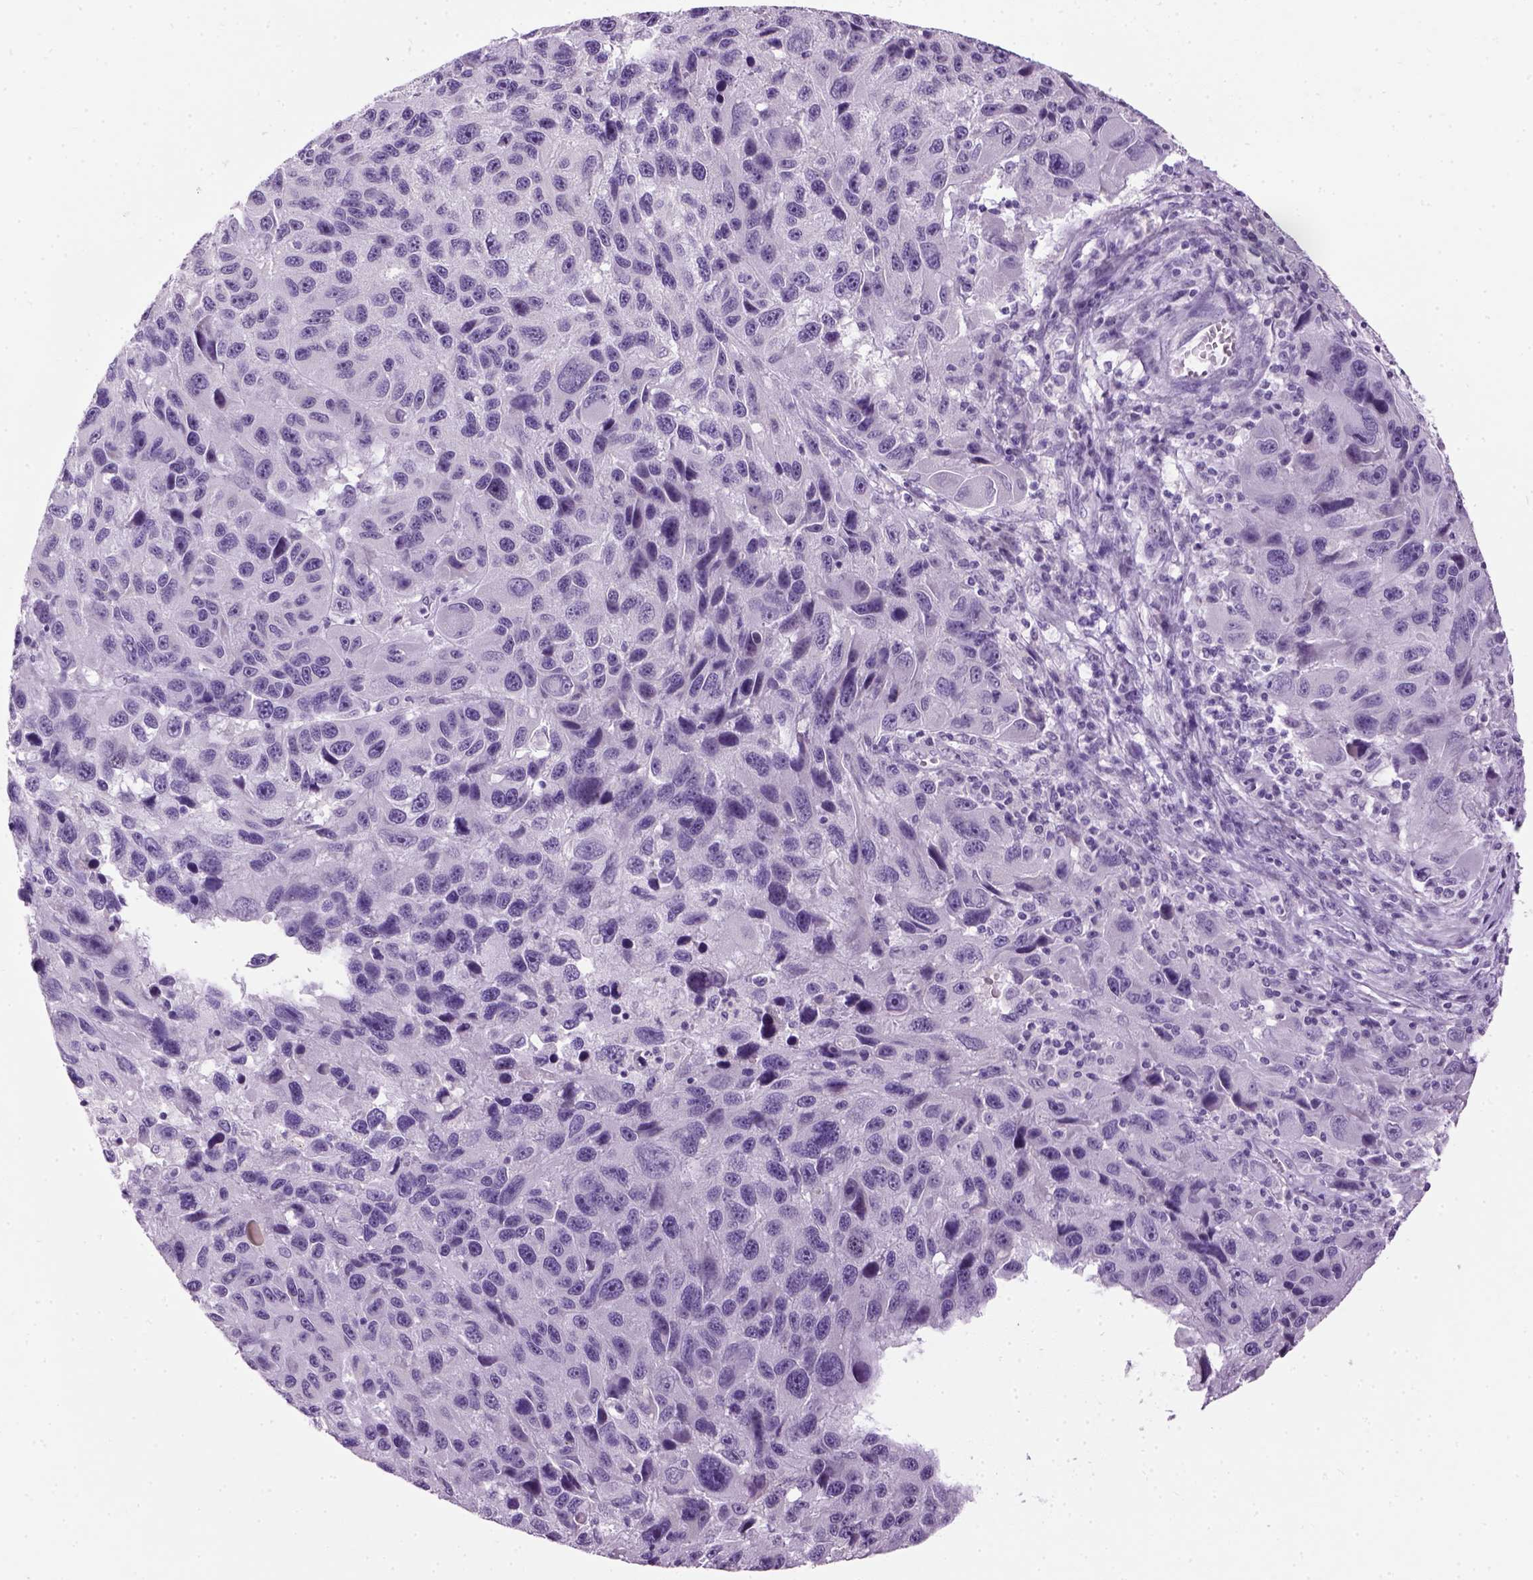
{"staining": {"intensity": "negative", "quantity": "none", "location": "none"}, "tissue": "melanoma", "cell_type": "Tumor cells", "image_type": "cancer", "snomed": [{"axis": "morphology", "description": "Malignant melanoma, NOS"}, {"axis": "topography", "description": "Skin"}], "caption": "Immunohistochemistry (IHC) of human melanoma demonstrates no staining in tumor cells. The staining was performed using DAB (3,3'-diaminobenzidine) to visualize the protein expression in brown, while the nuclei were stained in blue with hematoxylin (Magnification: 20x).", "gene": "GABRB2", "patient": {"sex": "male", "age": 53}}